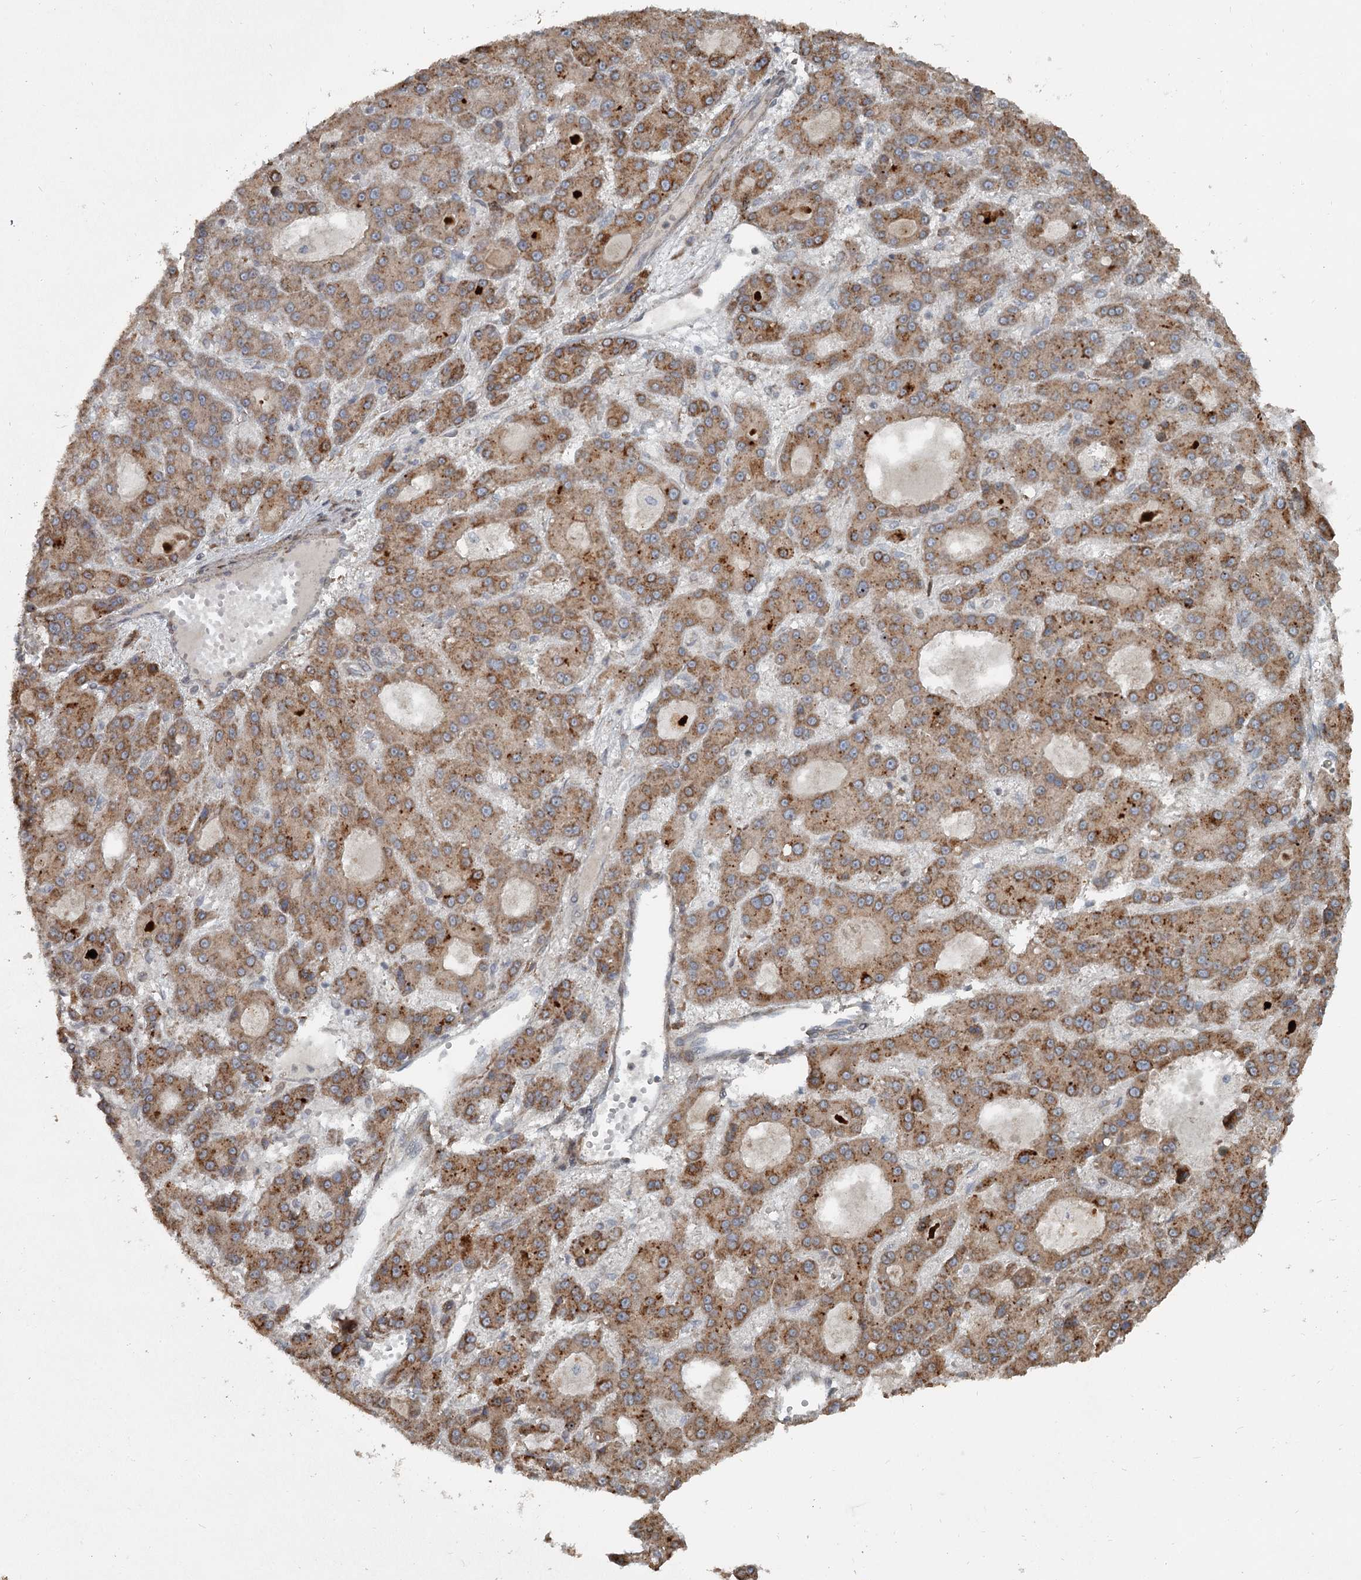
{"staining": {"intensity": "moderate", "quantity": ">75%", "location": "cytoplasmic/membranous"}, "tissue": "liver cancer", "cell_type": "Tumor cells", "image_type": "cancer", "snomed": [{"axis": "morphology", "description": "Carcinoma, Hepatocellular, NOS"}, {"axis": "topography", "description": "Liver"}], "caption": "Immunohistochemical staining of hepatocellular carcinoma (liver) reveals medium levels of moderate cytoplasmic/membranous protein staining in approximately >75% of tumor cells.", "gene": "RASSF8", "patient": {"sex": "male", "age": 70}}